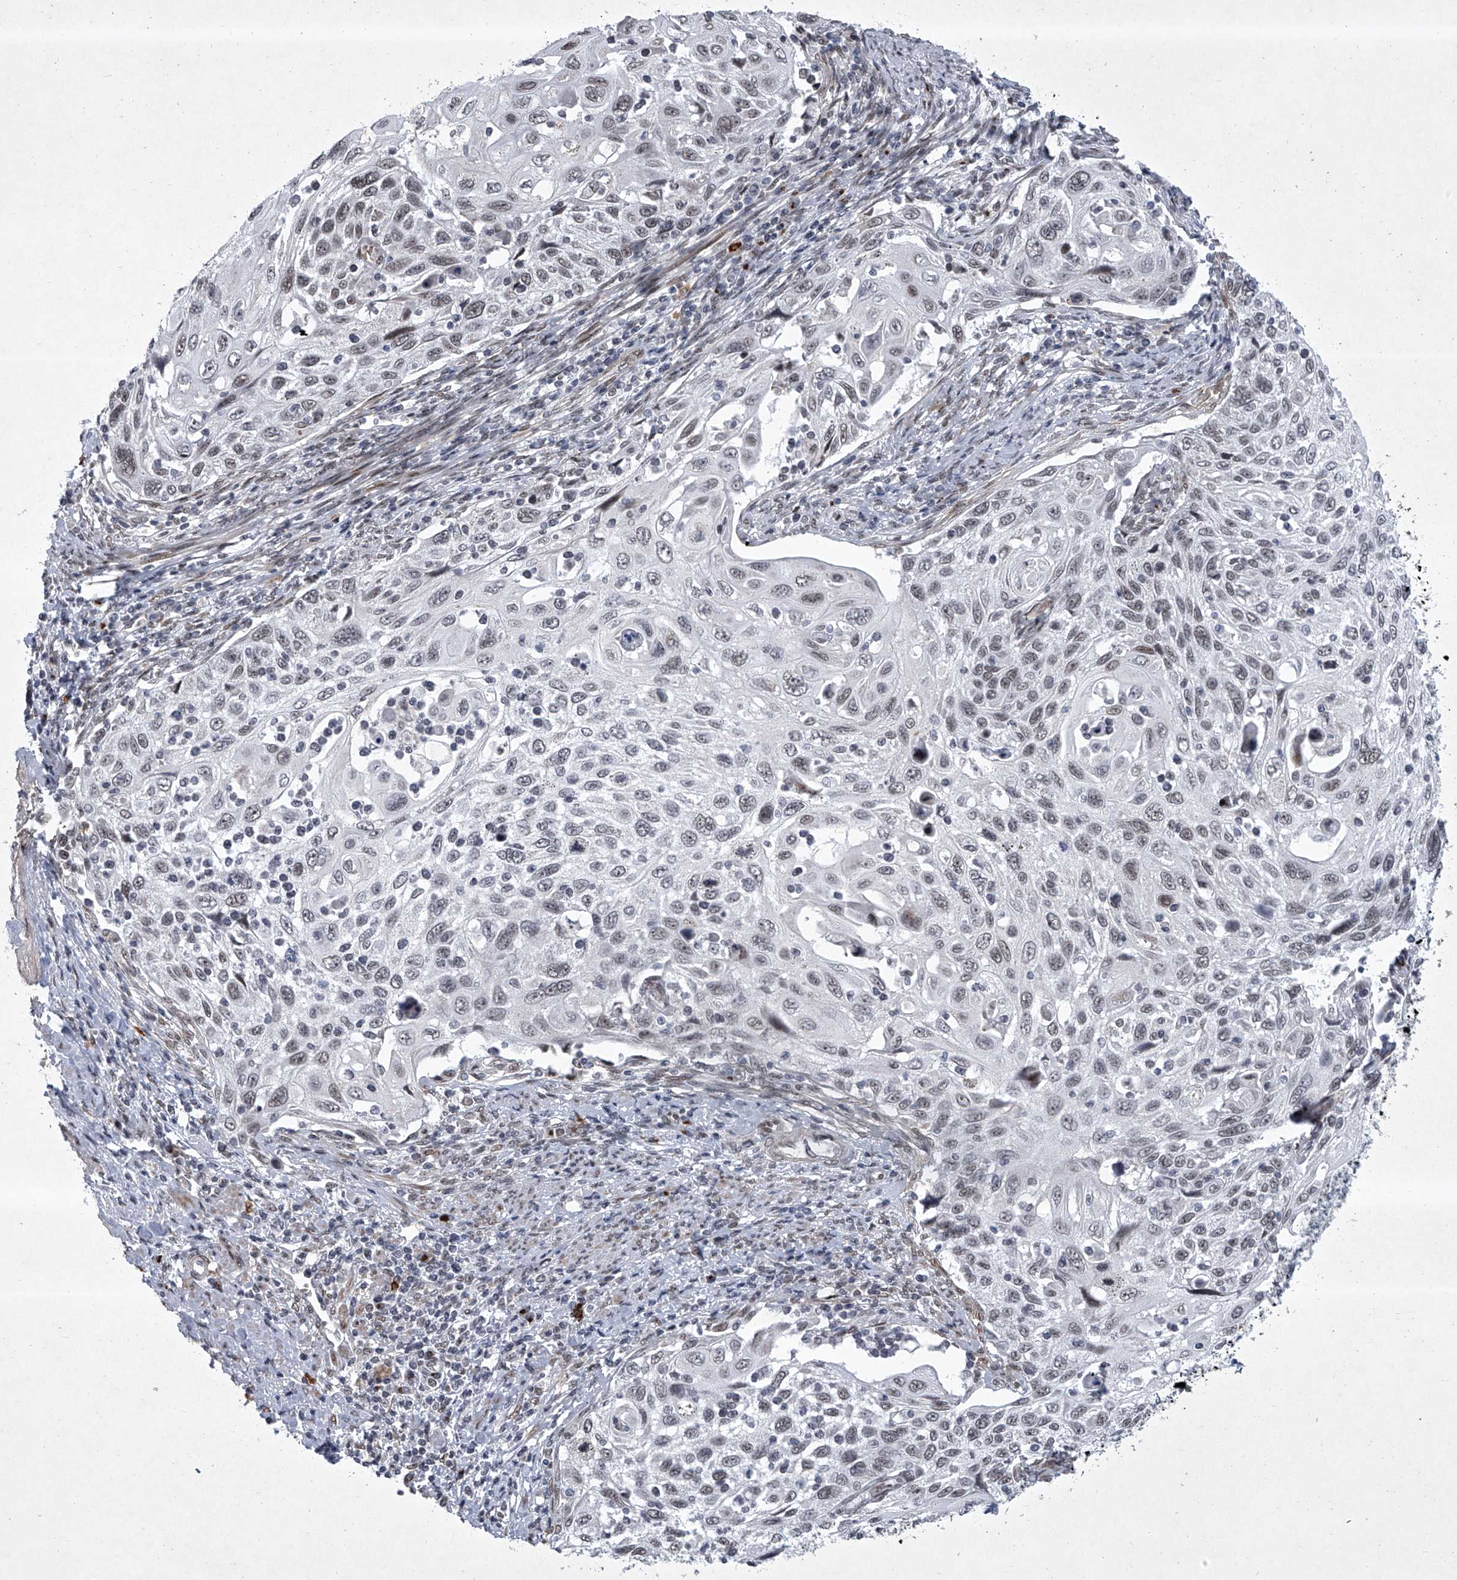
{"staining": {"intensity": "weak", "quantity": "<25%", "location": "nuclear"}, "tissue": "cervical cancer", "cell_type": "Tumor cells", "image_type": "cancer", "snomed": [{"axis": "morphology", "description": "Squamous cell carcinoma, NOS"}, {"axis": "topography", "description": "Cervix"}], "caption": "The image exhibits no significant staining in tumor cells of cervical cancer.", "gene": "MLLT1", "patient": {"sex": "female", "age": 70}}